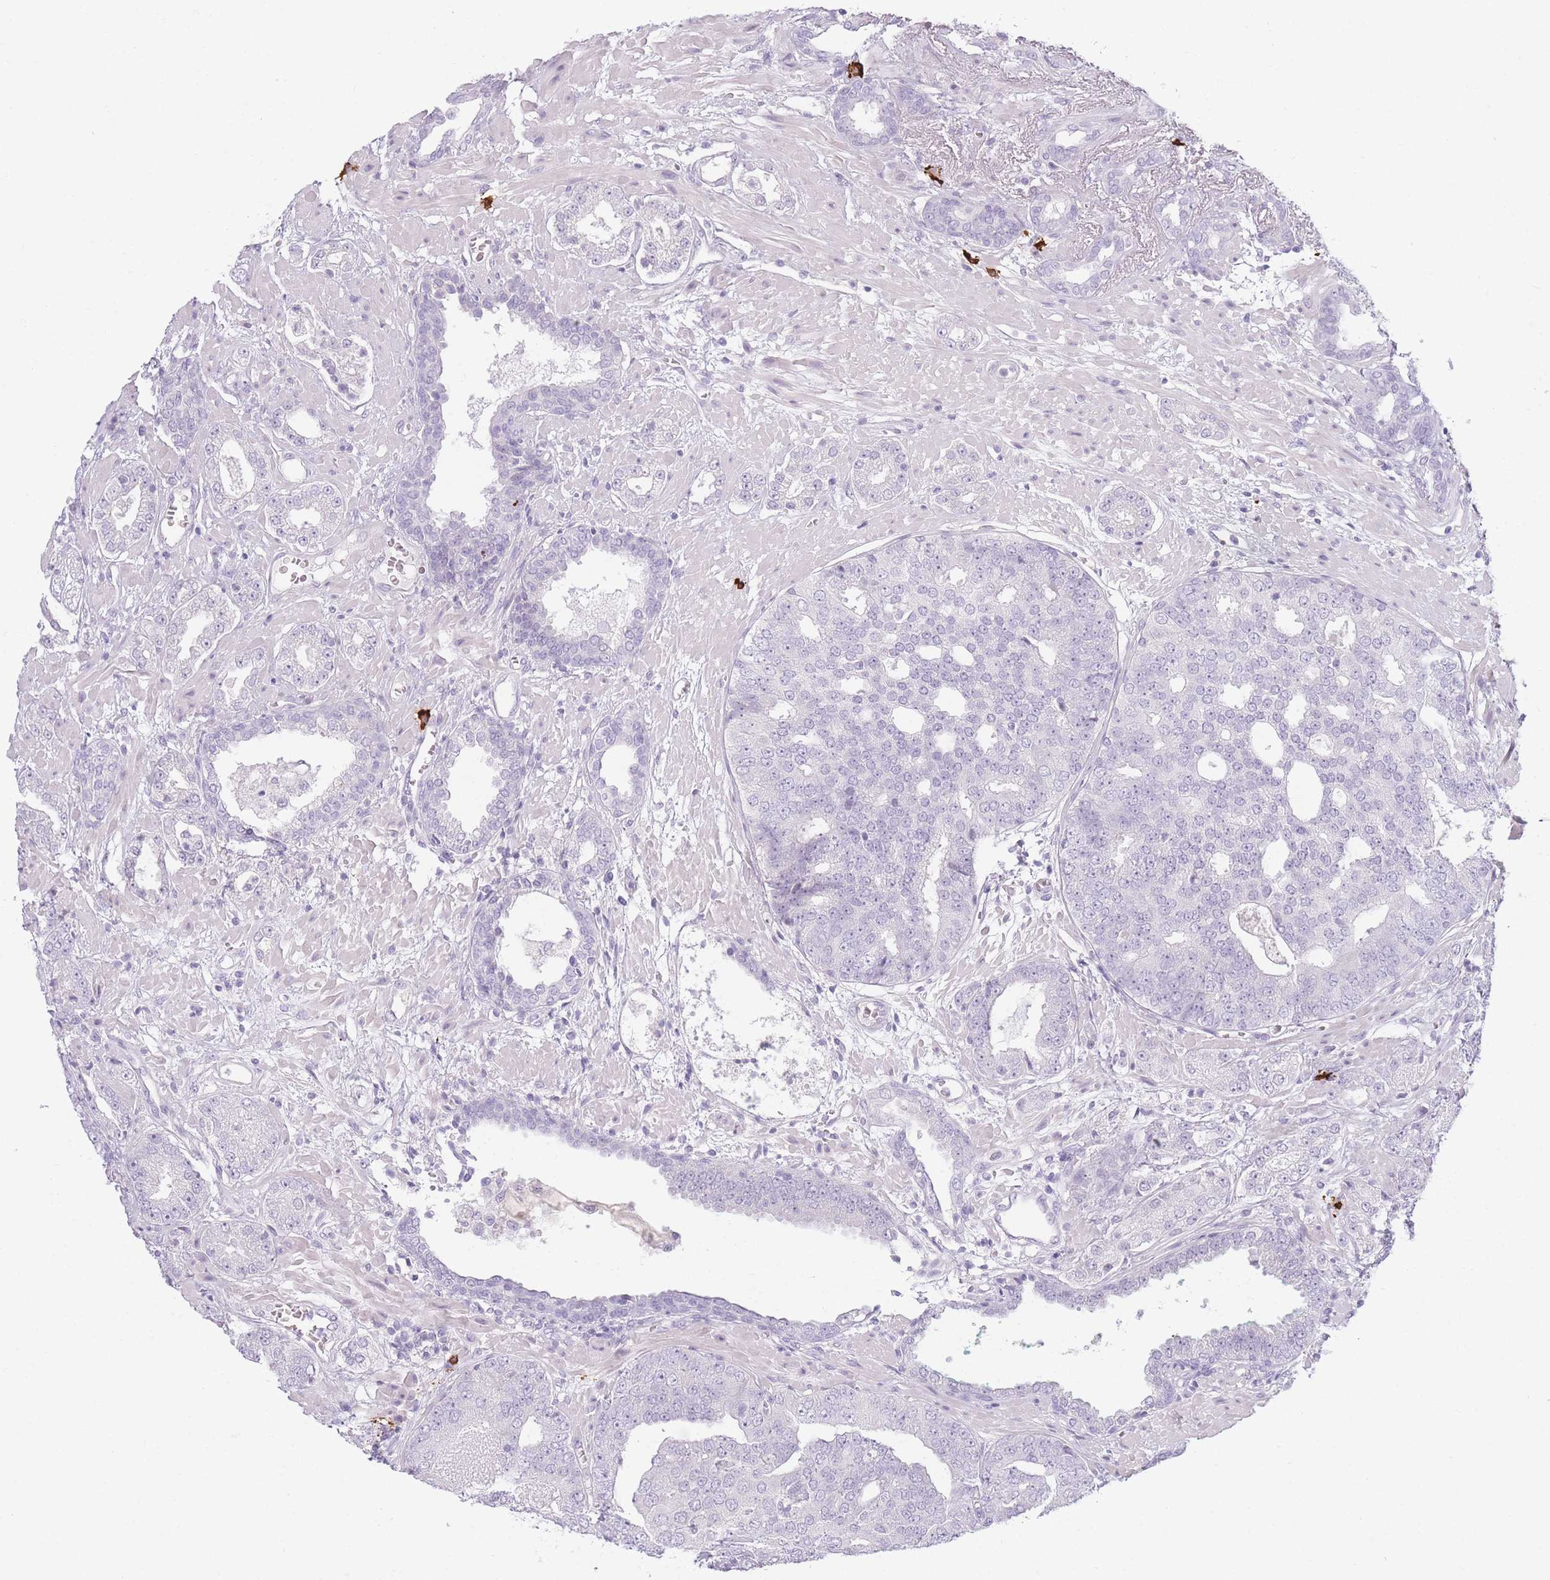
{"staining": {"intensity": "negative", "quantity": "none", "location": "none"}, "tissue": "prostate cancer", "cell_type": "Tumor cells", "image_type": "cancer", "snomed": [{"axis": "morphology", "description": "Adenocarcinoma, High grade"}, {"axis": "topography", "description": "Prostate"}], "caption": "IHC of high-grade adenocarcinoma (prostate) exhibits no positivity in tumor cells. Nuclei are stained in blue.", "gene": "PLEKHG2", "patient": {"sex": "male", "age": 71}}